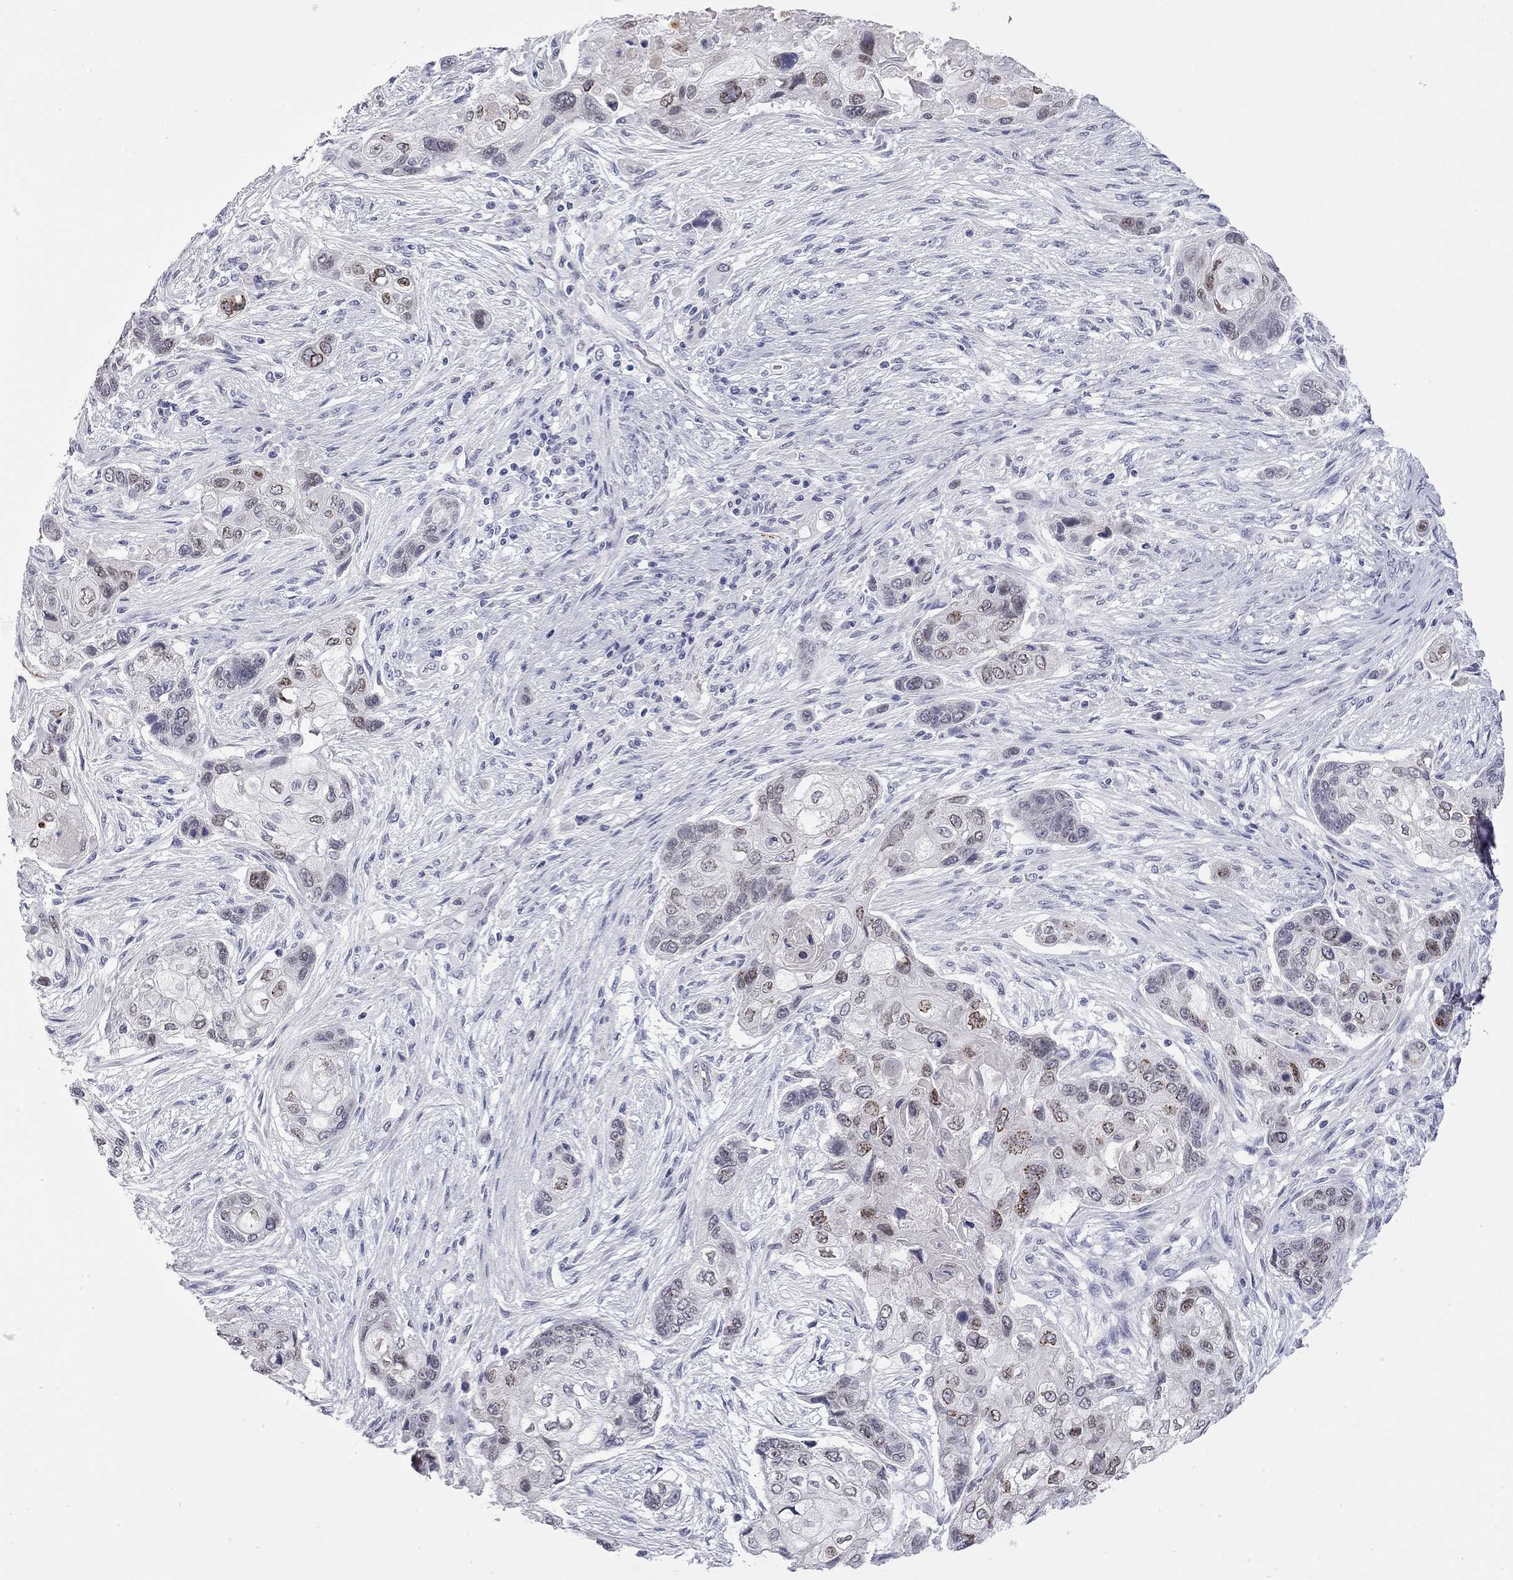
{"staining": {"intensity": "moderate", "quantity": "<25%", "location": "nuclear"}, "tissue": "lung cancer", "cell_type": "Tumor cells", "image_type": "cancer", "snomed": [{"axis": "morphology", "description": "Squamous cell carcinoma, NOS"}, {"axis": "topography", "description": "Lung"}], "caption": "High-power microscopy captured an immunohistochemistry (IHC) photomicrograph of lung cancer, revealing moderate nuclear expression in about <25% of tumor cells.", "gene": "AK8", "patient": {"sex": "male", "age": 69}}